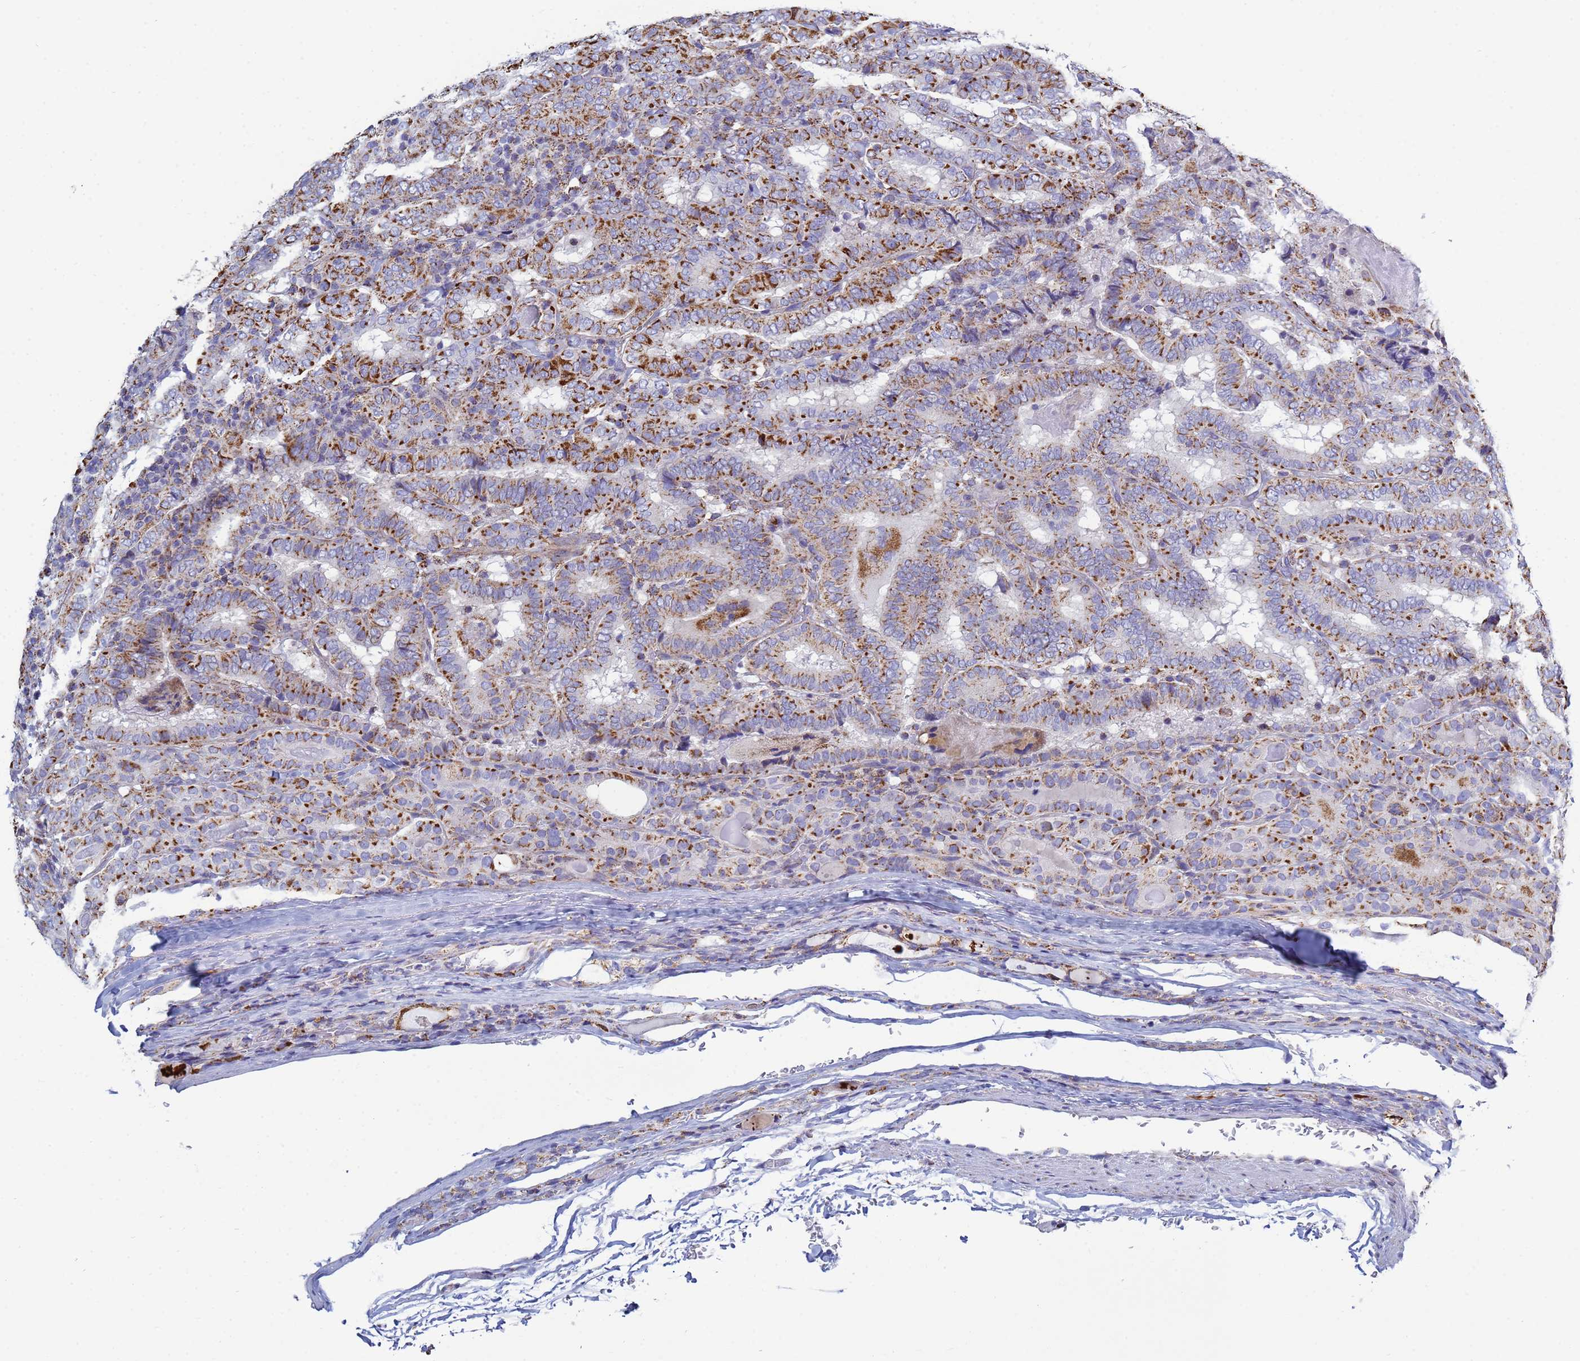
{"staining": {"intensity": "strong", "quantity": ">75%", "location": "cytoplasmic/membranous"}, "tissue": "thyroid cancer", "cell_type": "Tumor cells", "image_type": "cancer", "snomed": [{"axis": "morphology", "description": "Papillary adenocarcinoma, NOS"}, {"axis": "topography", "description": "Thyroid gland"}], "caption": "A high-resolution photomicrograph shows immunohistochemistry staining of thyroid cancer (papillary adenocarcinoma), which exhibits strong cytoplasmic/membranous positivity in about >75% of tumor cells.", "gene": "COQ4", "patient": {"sex": "female", "age": 72}}